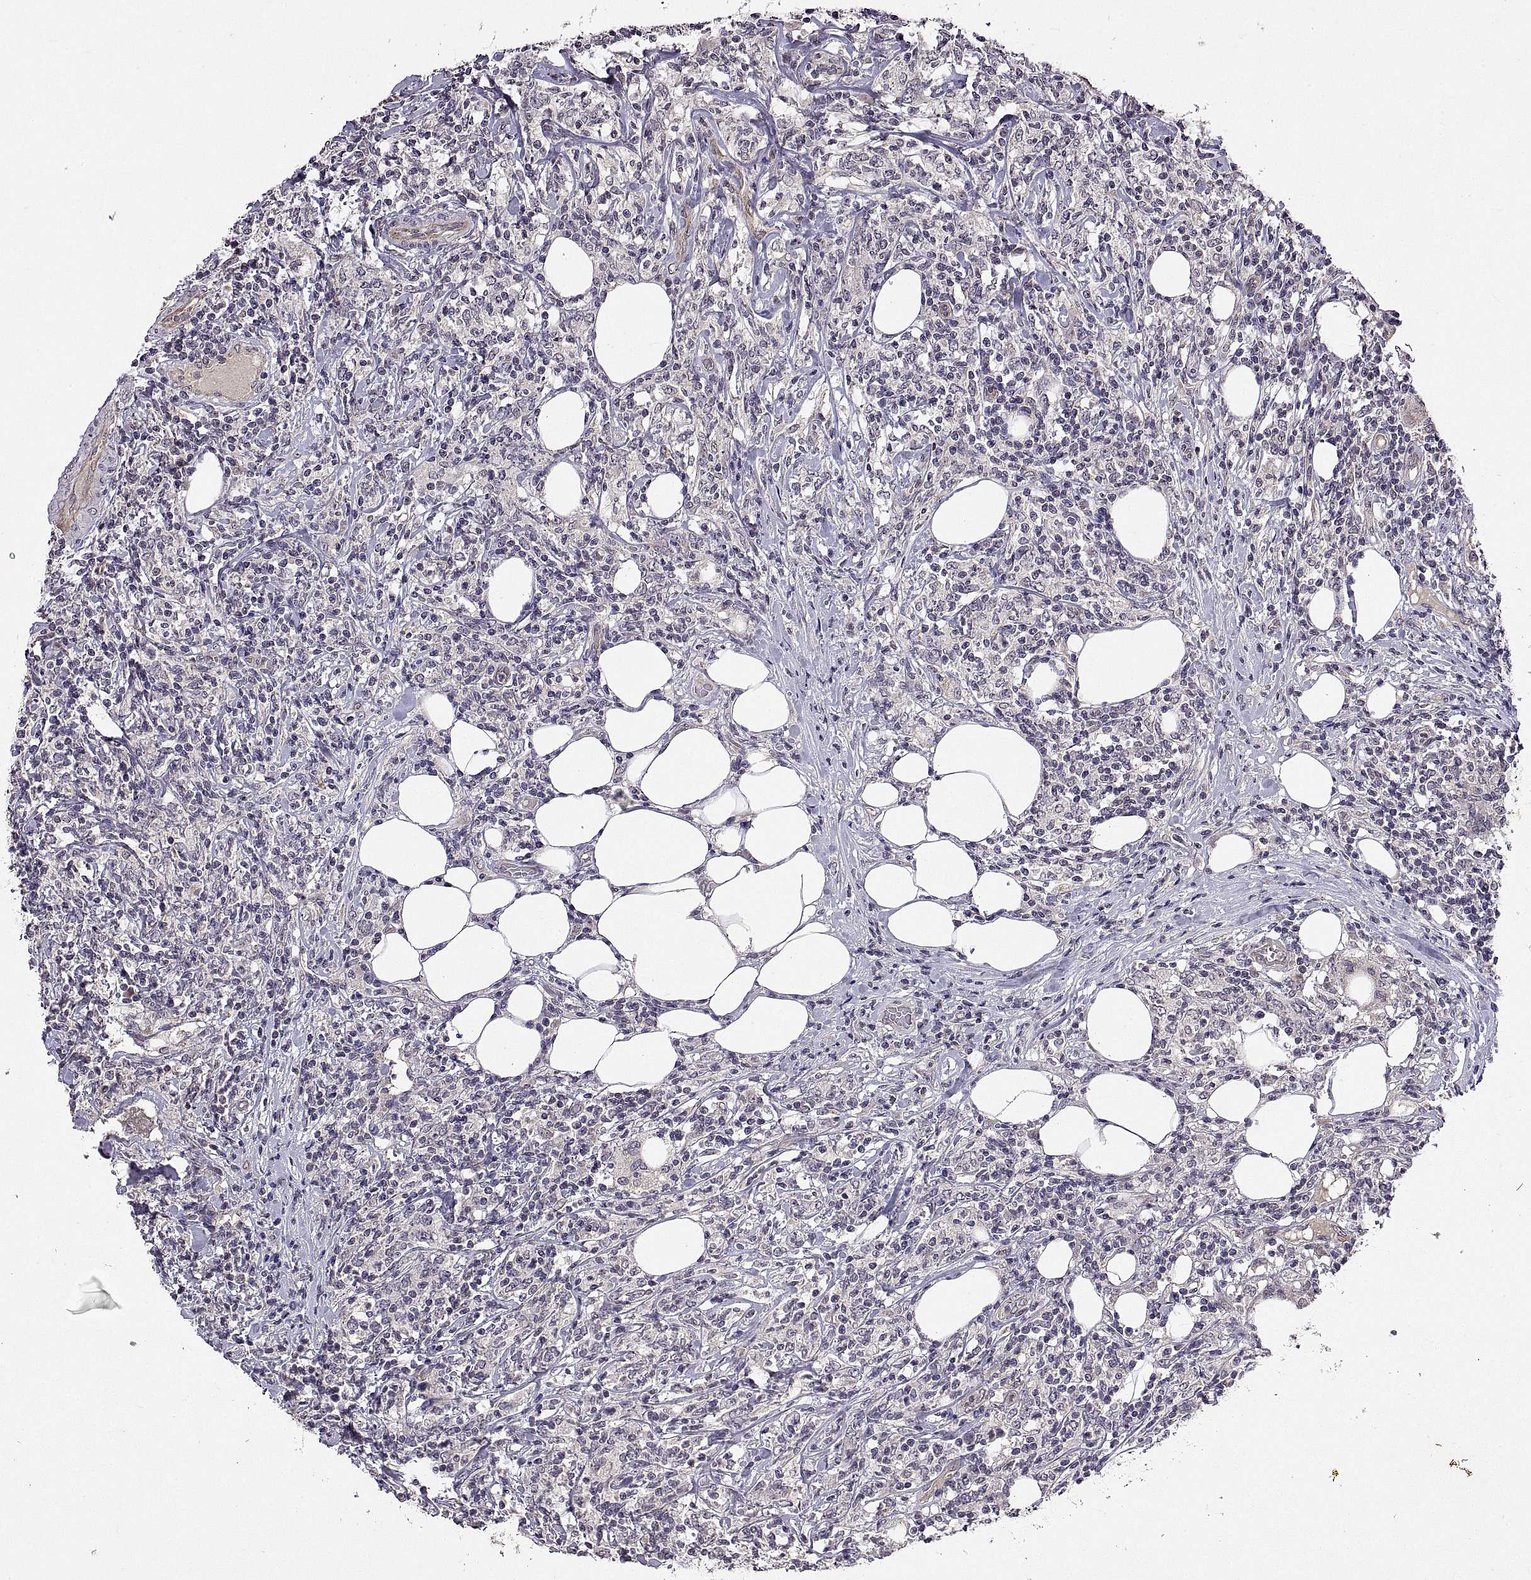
{"staining": {"intensity": "negative", "quantity": "none", "location": "none"}, "tissue": "lymphoma", "cell_type": "Tumor cells", "image_type": "cancer", "snomed": [{"axis": "morphology", "description": "Malignant lymphoma, non-Hodgkin's type, High grade"}, {"axis": "topography", "description": "Lymph node"}], "caption": "Immunohistochemical staining of human high-grade malignant lymphoma, non-Hodgkin's type shows no significant positivity in tumor cells.", "gene": "LAMA1", "patient": {"sex": "female", "age": 84}}